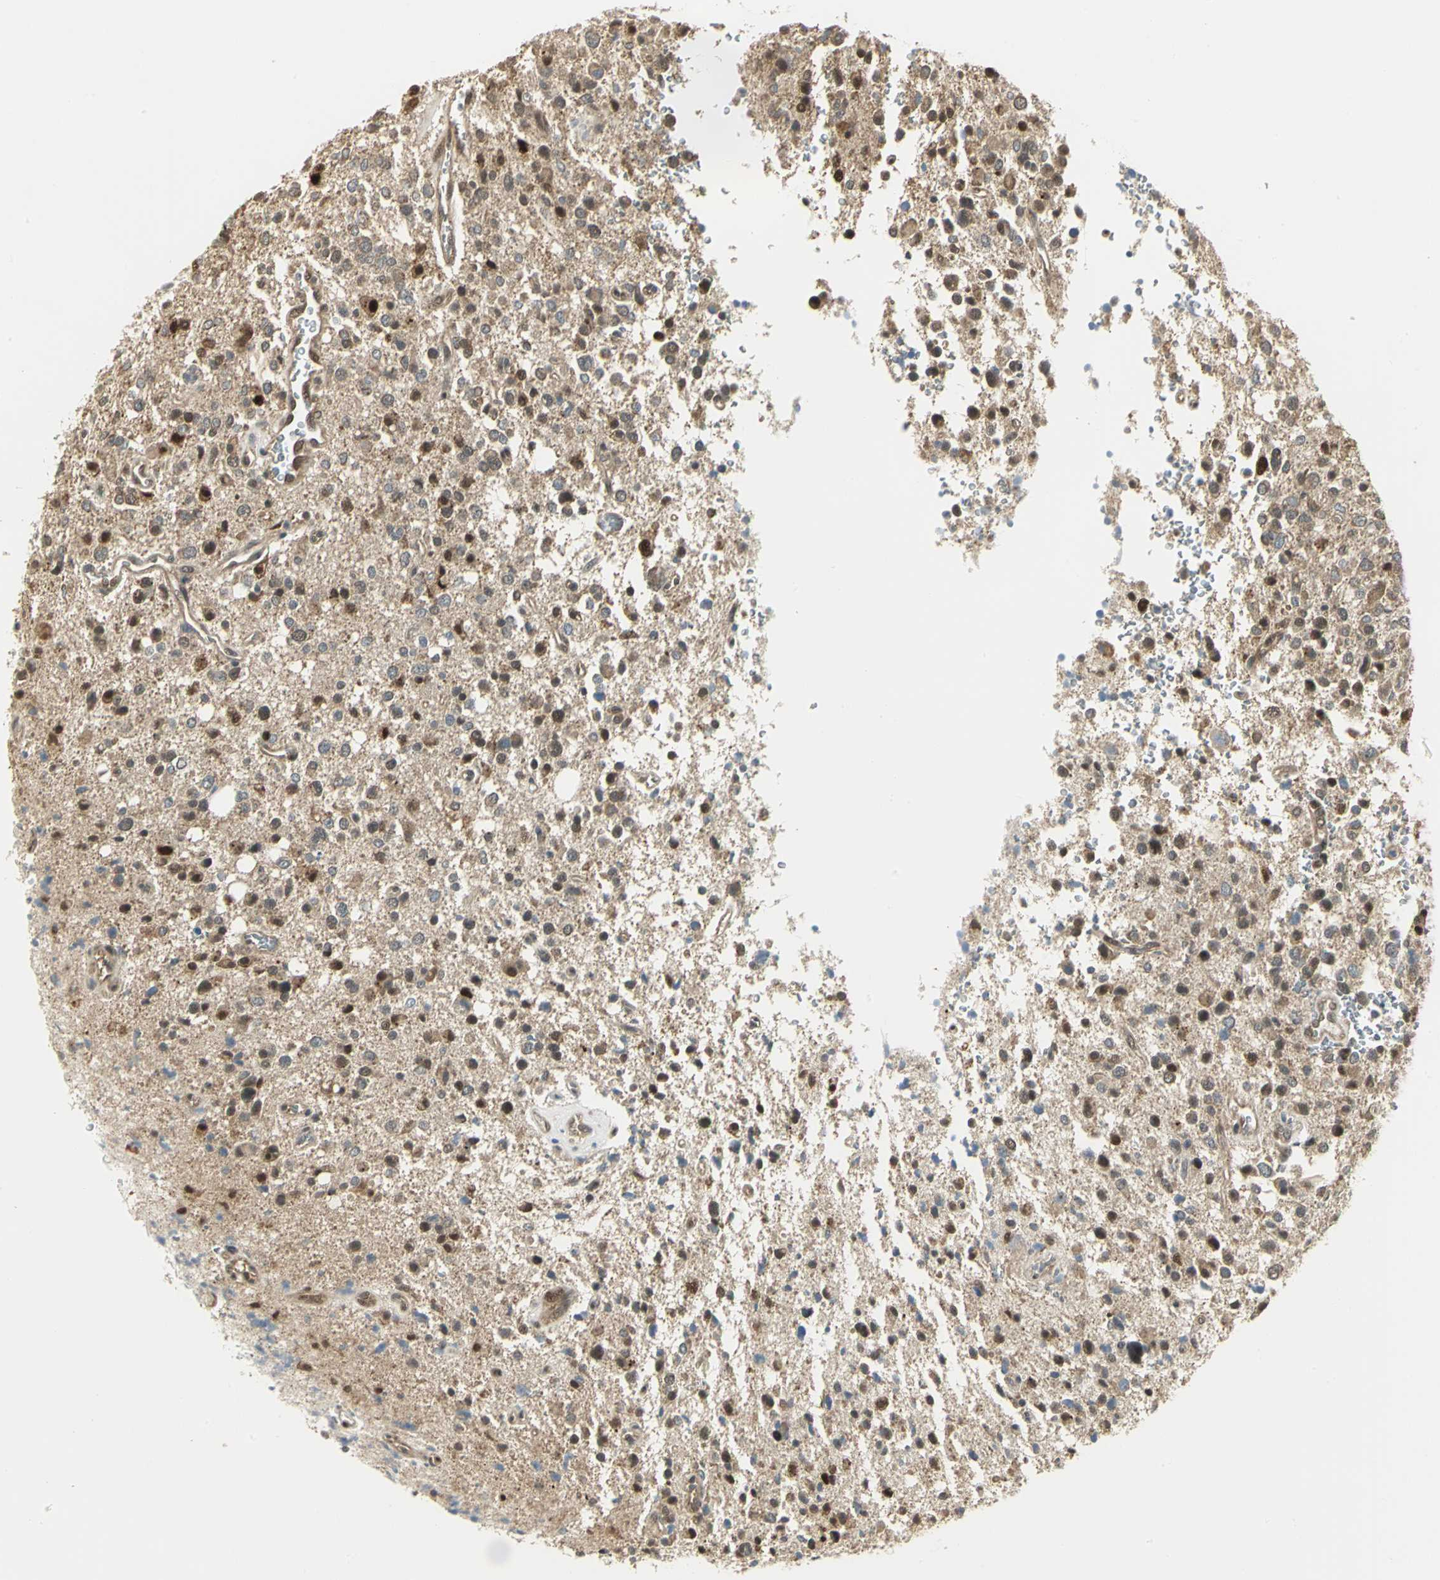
{"staining": {"intensity": "strong", "quantity": ">75%", "location": "cytoplasmic/membranous,nuclear"}, "tissue": "glioma", "cell_type": "Tumor cells", "image_type": "cancer", "snomed": [{"axis": "morphology", "description": "Glioma, malignant, High grade"}, {"axis": "topography", "description": "Brain"}], "caption": "High-magnification brightfield microscopy of glioma stained with DAB (3,3'-diaminobenzidine) (brown) and counterstained with hematoxylin (blue). tumor cells exhibit strong cytoplasmic/membranous and nuclear staining is seen in about>75% of cells.", "gene": "PSMC4", "patient": {"sex": "male", "age": 47}}